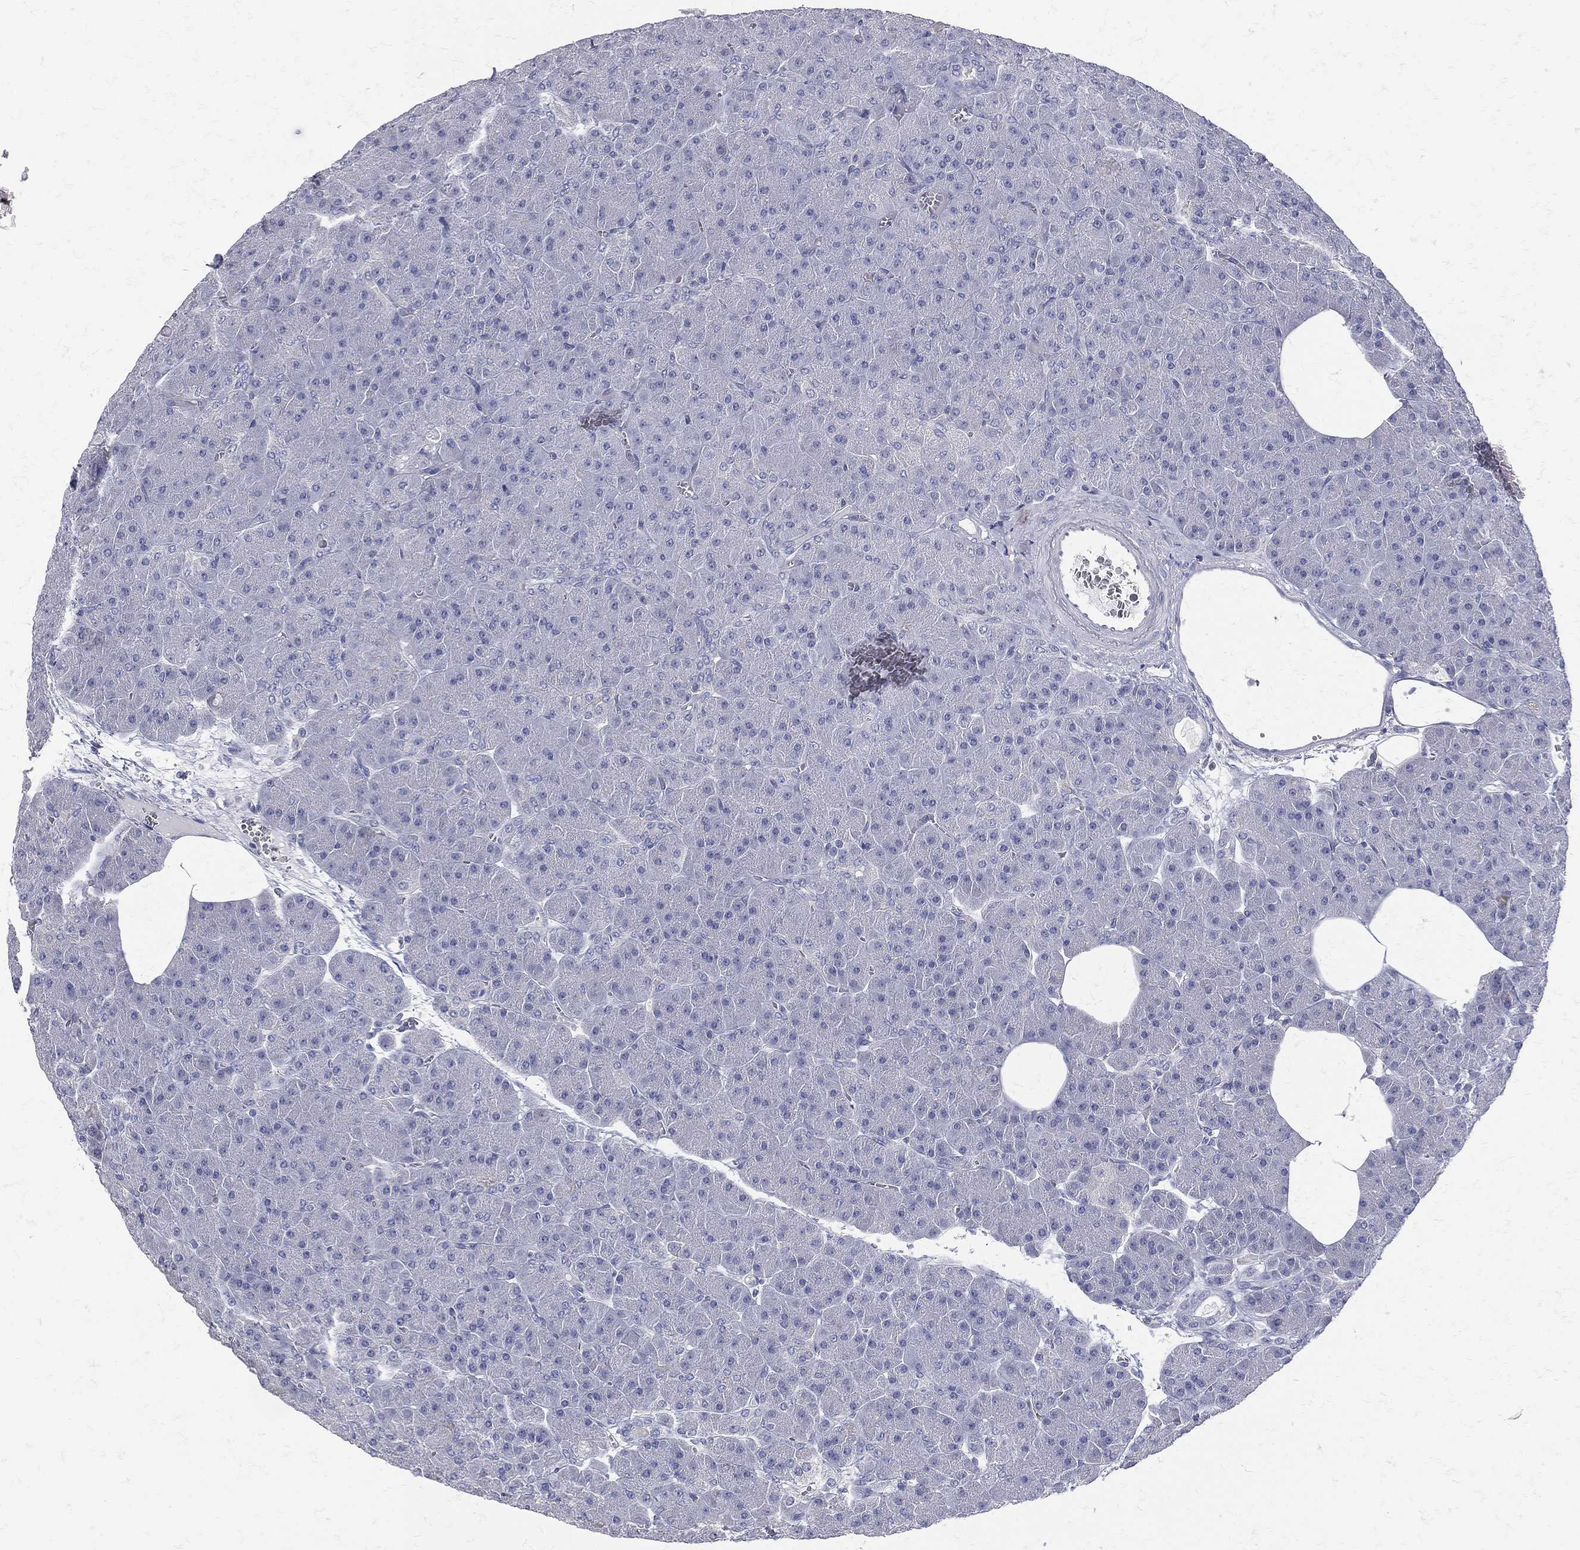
{"staining": {"intensity": "negative", "quantity": "none", "location": "none"}, "tissue": "pancreas", "cell_type": "Exocrine glandular cells", "image_type": "normal", "snomed": [{"axis": "morphology", "description": "Normal tissue, NOS"}, {"axis": "topography", "description": "Pancreas"}], "caption": "IHC micrograph of normal pancreas: human pancreas stained with DAB demonstrates no significant protein positivity in exocrine glandular cells.", "gene": "ETNPPL", "patient": {"sex": "male", "age": 61}}